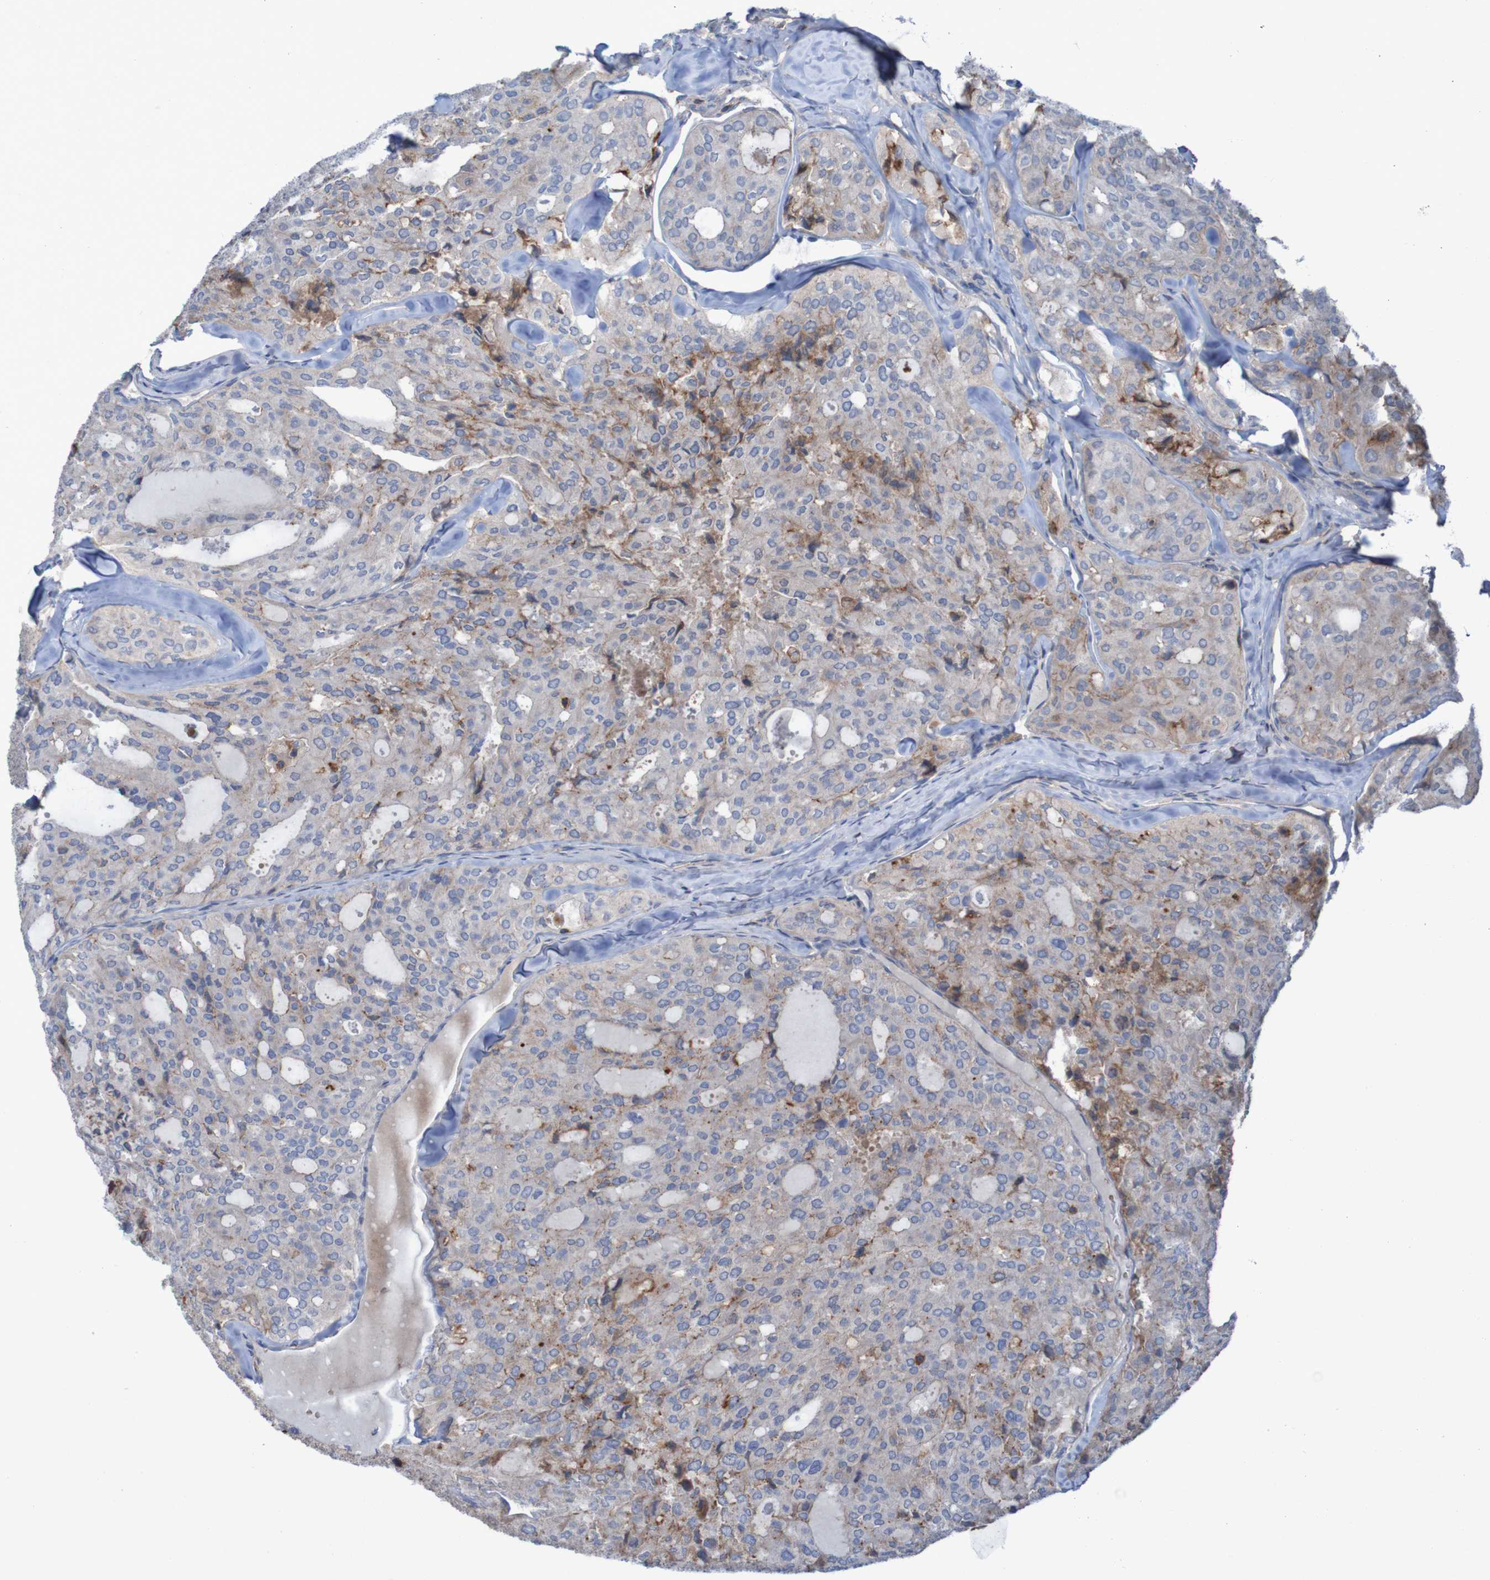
{"staining": {"intensity": "moderate", "quantity": "<25%", "location": "cytoplasmic/membranous"}, "tissue": "thyroid cancer", "cell_type": "Tumor cells", "image_type": "cancer", "snomed": [{"axis": "morphology", "description": "Follicular adenoma carcinoma, NOS"}, {"axis": "topography", "description": "Thyroid gland"}], "caption": "Immunohistochemistry (IHC) image of neoplastic tissue: thyroid follicular adenoma carcinoma stained using IHC shows low levels of moderate protein expression localized specifically in the cytoplasmic/membranous of tumor cells, appearing as a cytoplasmic/membranous brown color.", "gene": "PDGFB", "patient": {"sex": "male", "age": 75}}